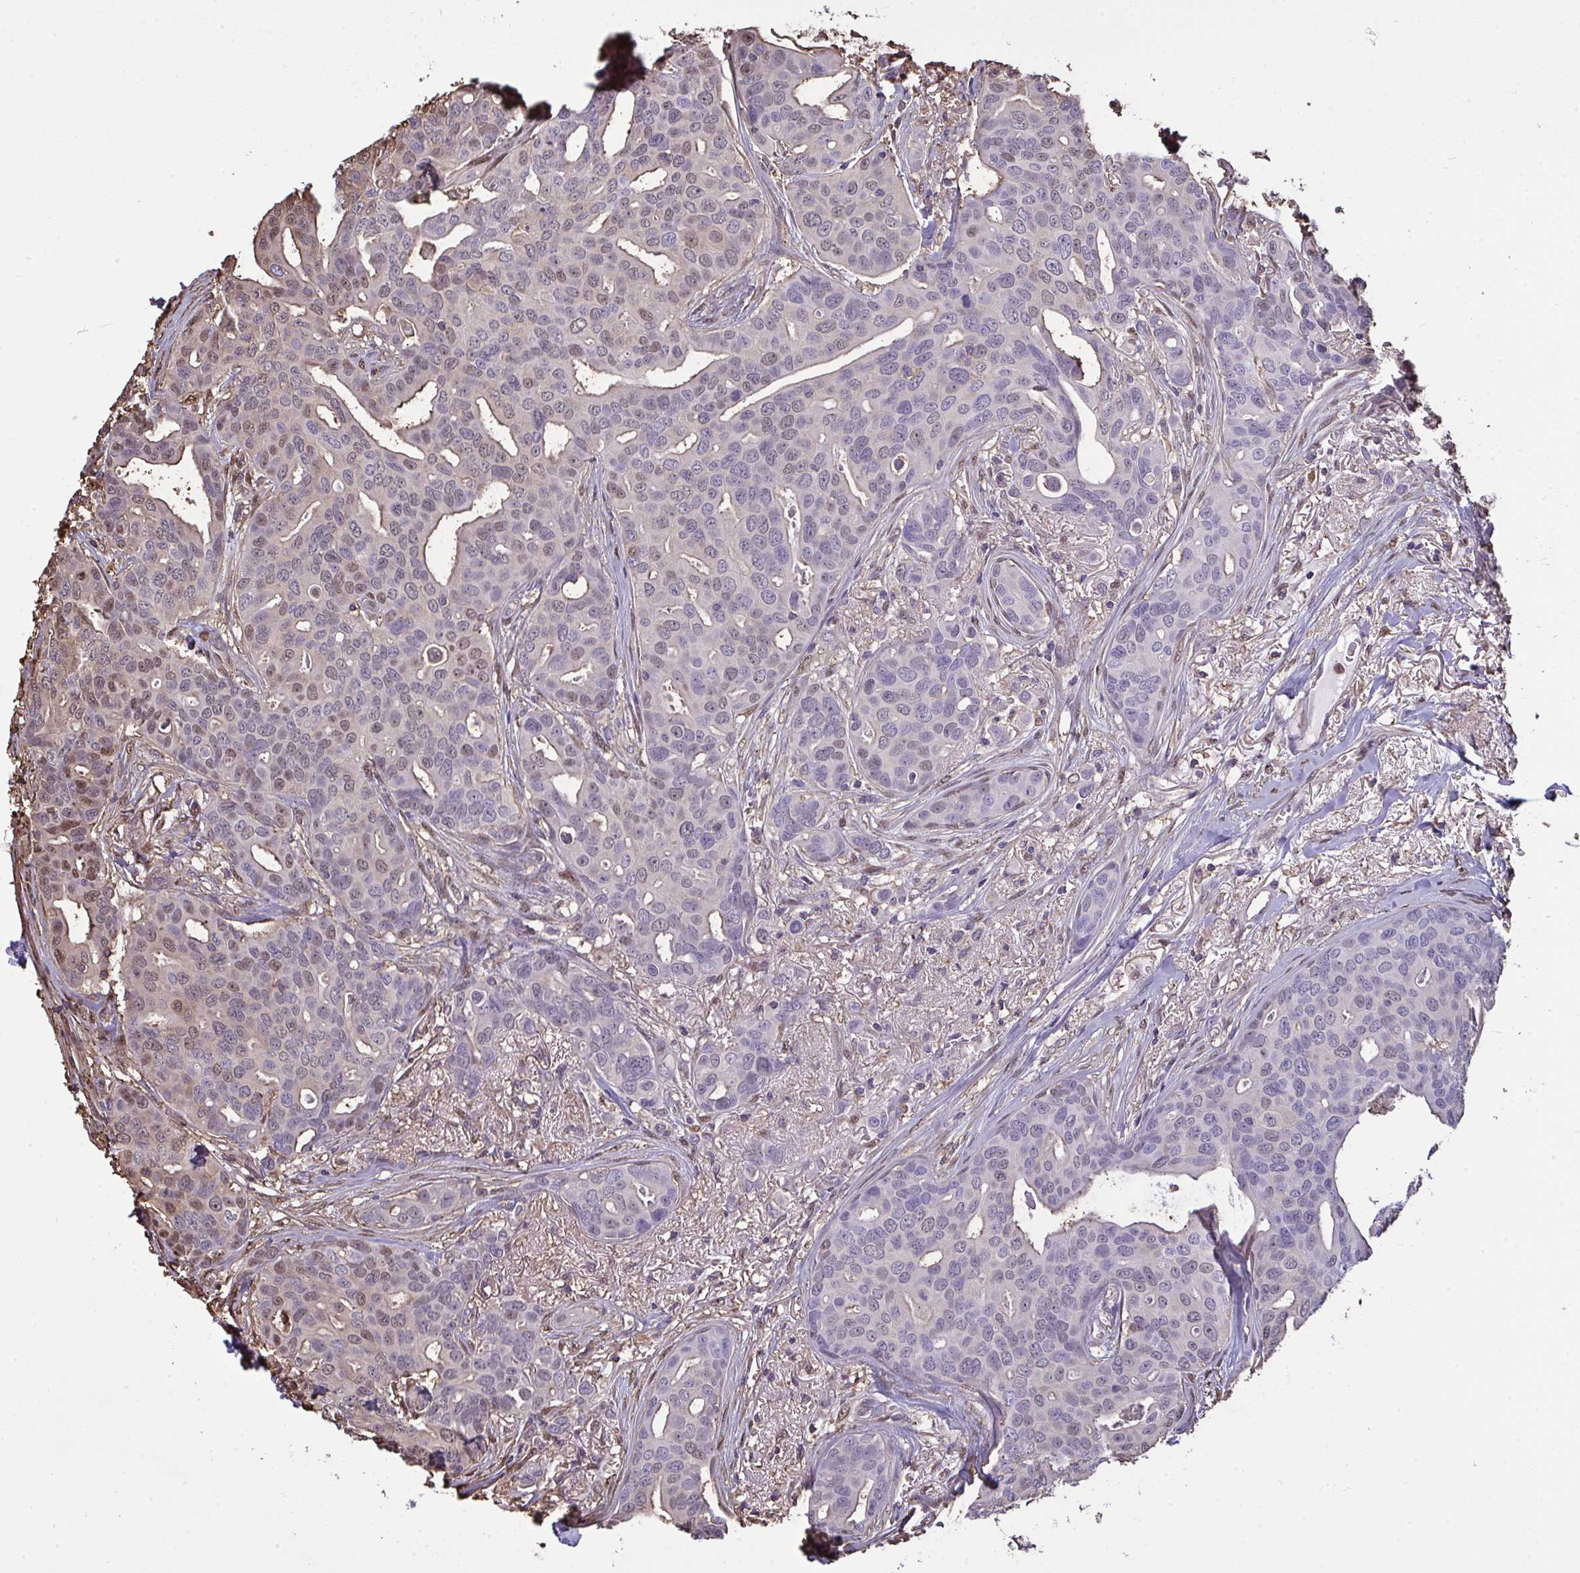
{"staining": {"intensity": "weak", "quantity": "<25%", "location": "nuclear"}, "tissue": "breast cancer", "cell_type": "Tumor cells", "image_type": "cancer", "snomed": [{"axis": "morphology", "description": "Duct carcinoma"}, {"axis": "topography", "description": "Breast"}], "caption": "This is an immunohistochemistry photomicrograph of human breast cancer (intraductal carcinoma). There is no expression in tumor cells.", "gene": "ANXA5", "patient": {"sex": "female", "age": 54}}